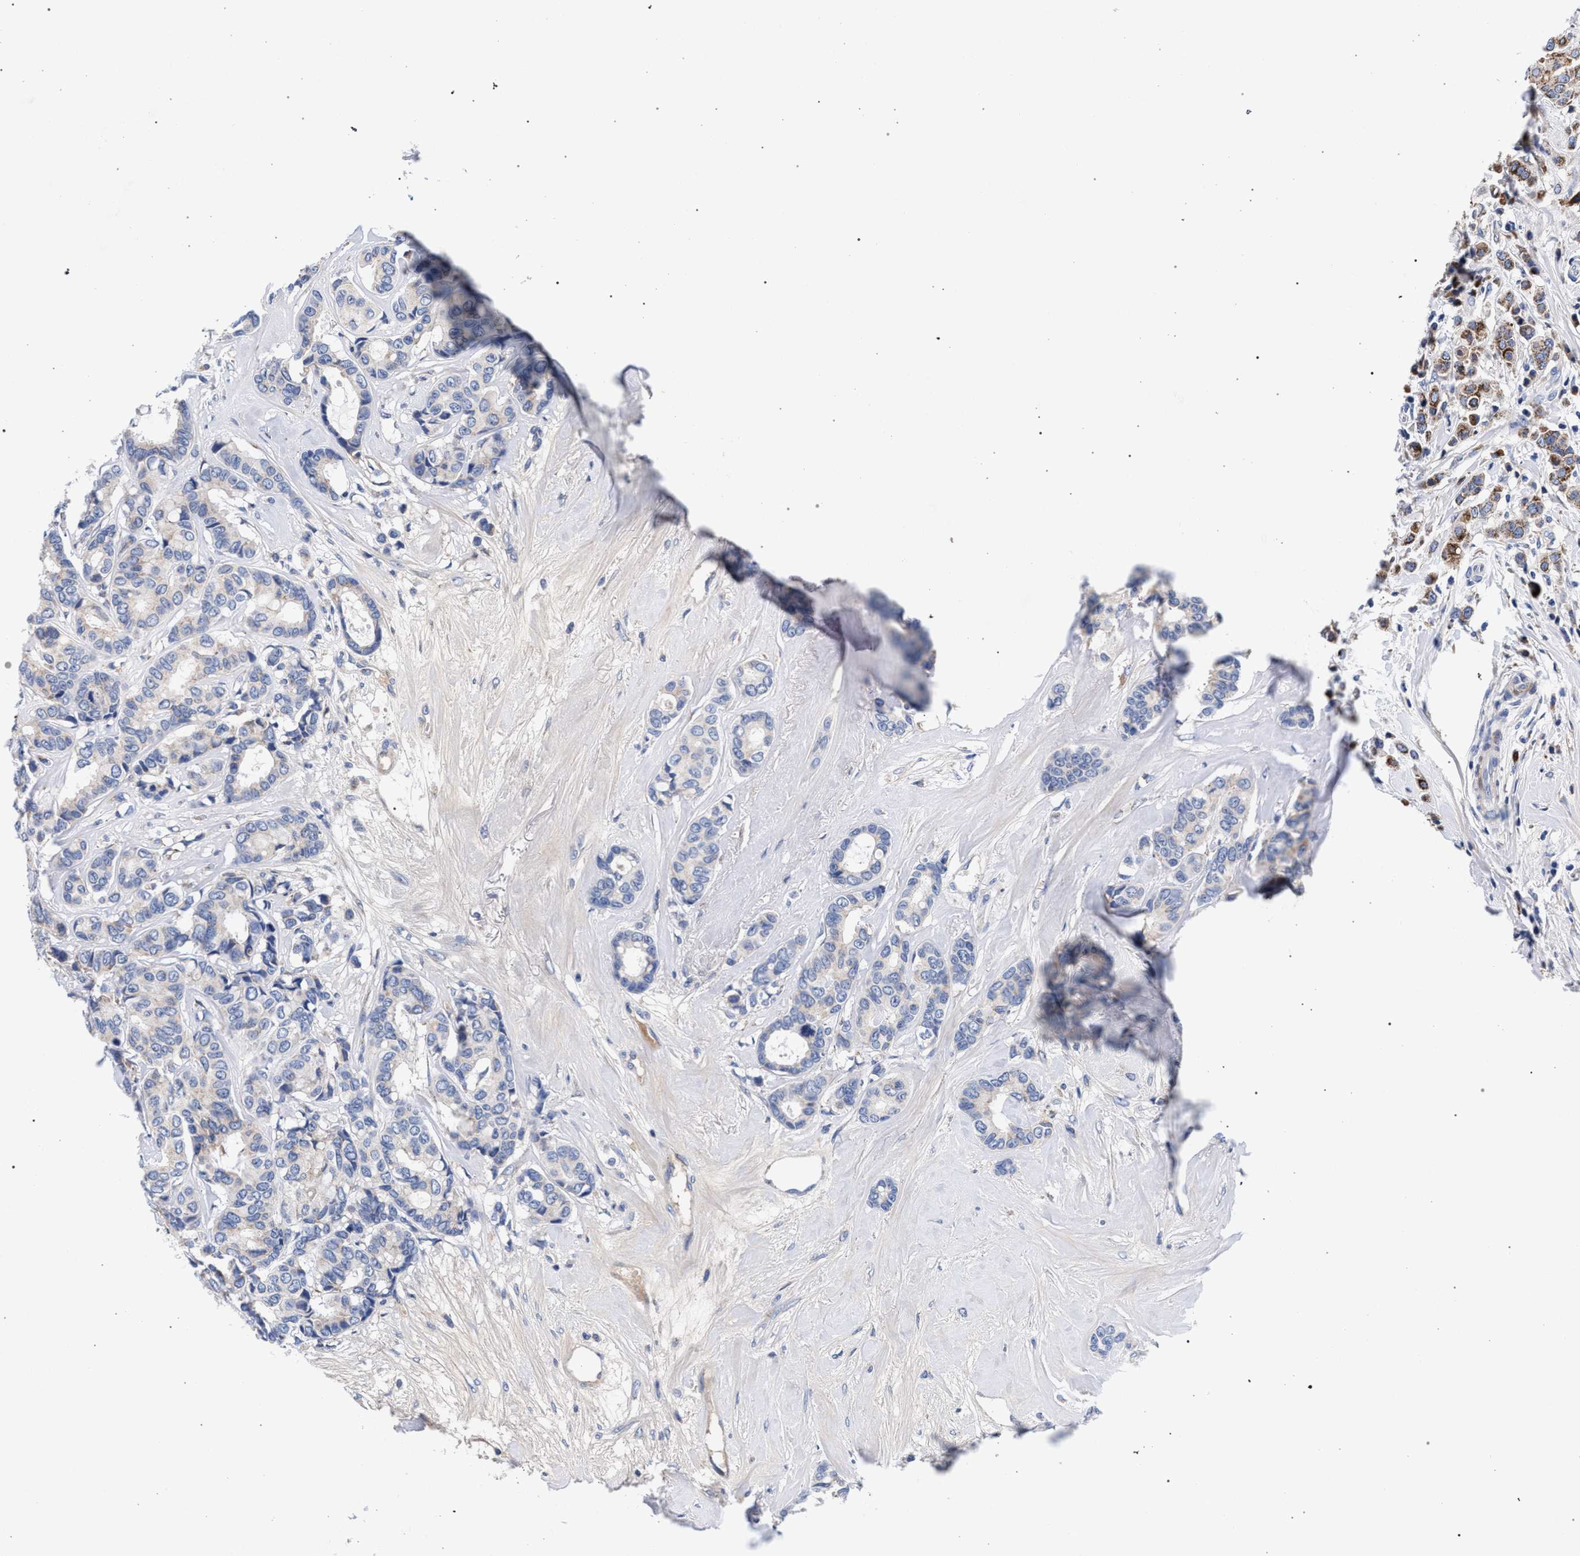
{"staining": {"intensity": "weak", "quantity": "<25%", "location": "cytoplasmic/membranous"}, "tissue": "breast cancer", "cell_type": "Tumor cells", "image_type": "cancer", "snomed": [{"axis": "morphology", "description": "Duct carcinoma"}, {"axis": "topography", "description": "Breast"}], "caption": "An immunohistochemistry histopathology image of infiltrating ductal carcinoma (breast) is shown. There is no staining in tumor cells of infiltrating ductal carcinoma (breast).", "gene": "ACOX1", "patient": {"sex": "female", "age": 87}}